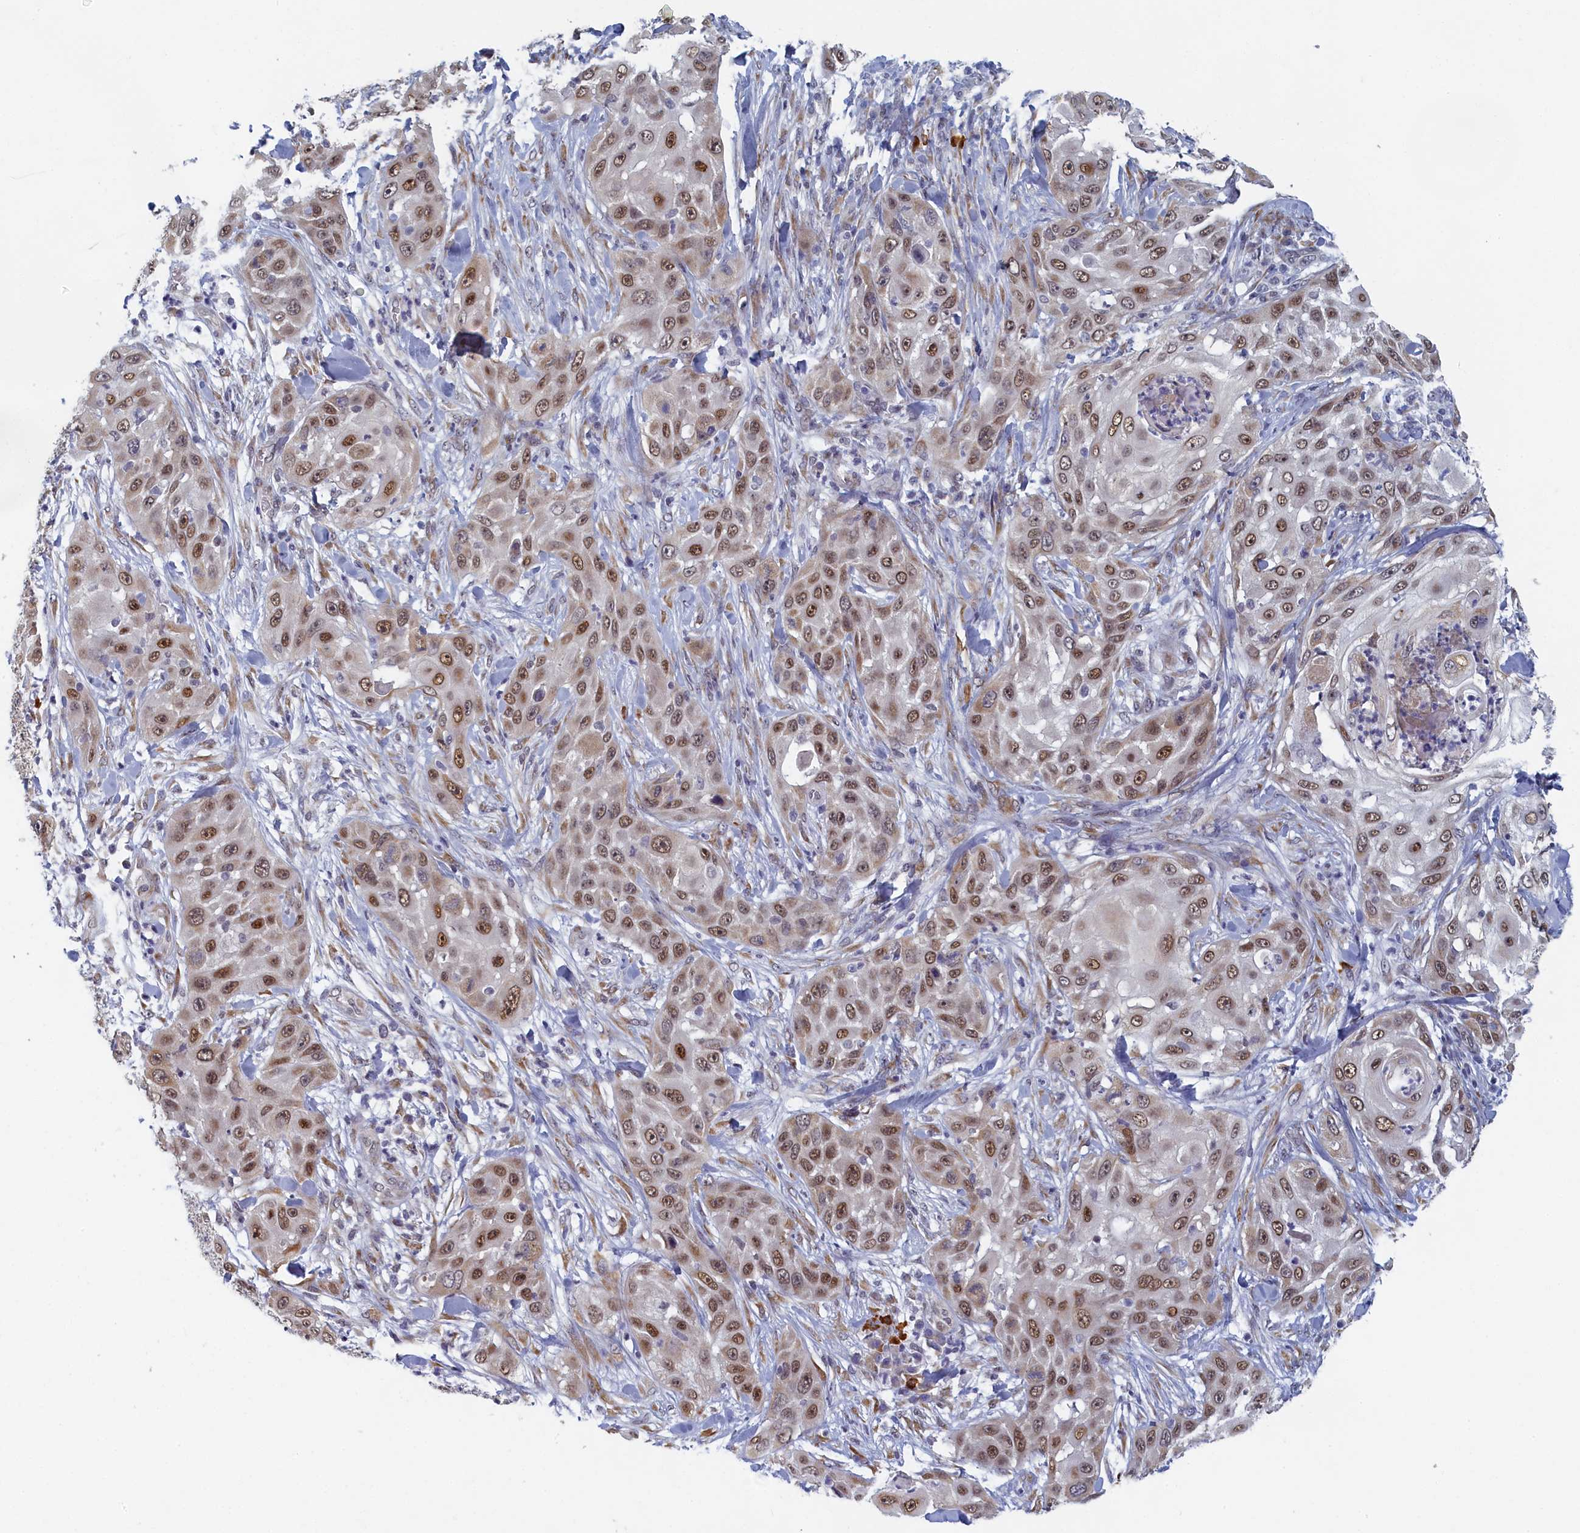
{"staining": {"intensity": "moderate", "quantity": ">75%", "location": "nuclear"}, "tissue": "skin cancer", "cell_type": "Tumor cells", "image_type": "cancer", "snomed": [{"axis": "morphology", "description": "Squamous cell carcinoma, NOS"}, {"axis": "topography", "description": "Skin"}], "caption": "An image of skin cancer (squamous cell carcinoma) stained for a protein shows moderate nuclear brown staining in tumor cells. (DAB (3,3'-diaminobenzidine) = brown stain, brightfield microscopy at high magnification).", "gene": "DNAJC17", "patient": {"sex": "female", "age": 44}}